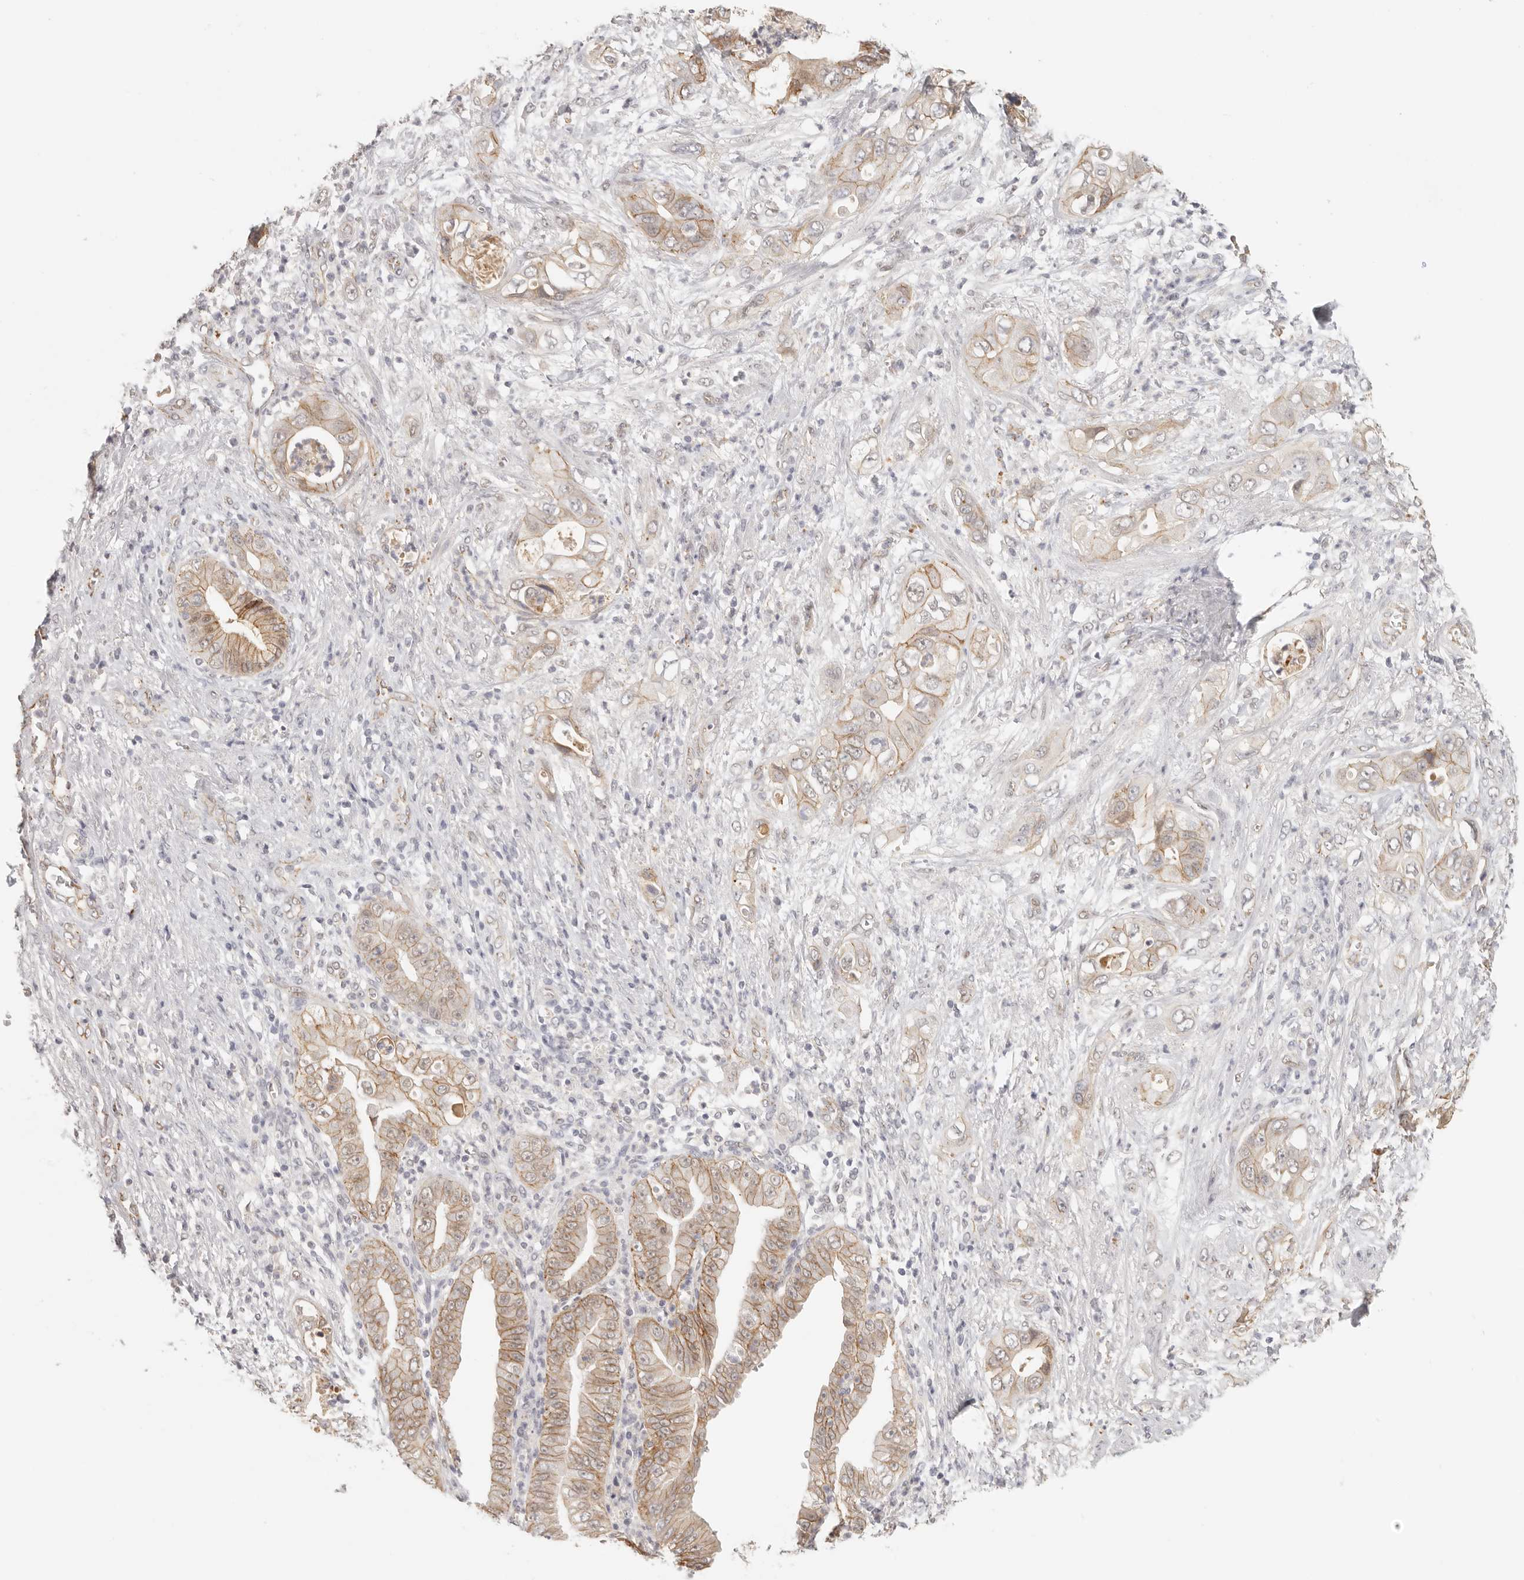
{"staining": {"intensity": "moderate", "quantity": ">75%", "location": "cytoplasmic/membranous"}, "tissue": "pancreatic cancer", "cell_type": "Tumor cells", "image_type": "cancer", "snomed": [{"axis": "morphology", "description": "Adenocarcinoma, NOS"}, {"axis": "topography", "description": "Pancreas"}], "caption": "The image demonstrates immunohistochemical staining of pancreatic adenocarcinoma. There is moderate cytoplasmic/membranous staining is present in about >75% of tumor cells. (DAB IHC with brightfield microscopy, high magnification).", "gene": "ANXA9", "patient": {"sex": "female", "age": 78}}